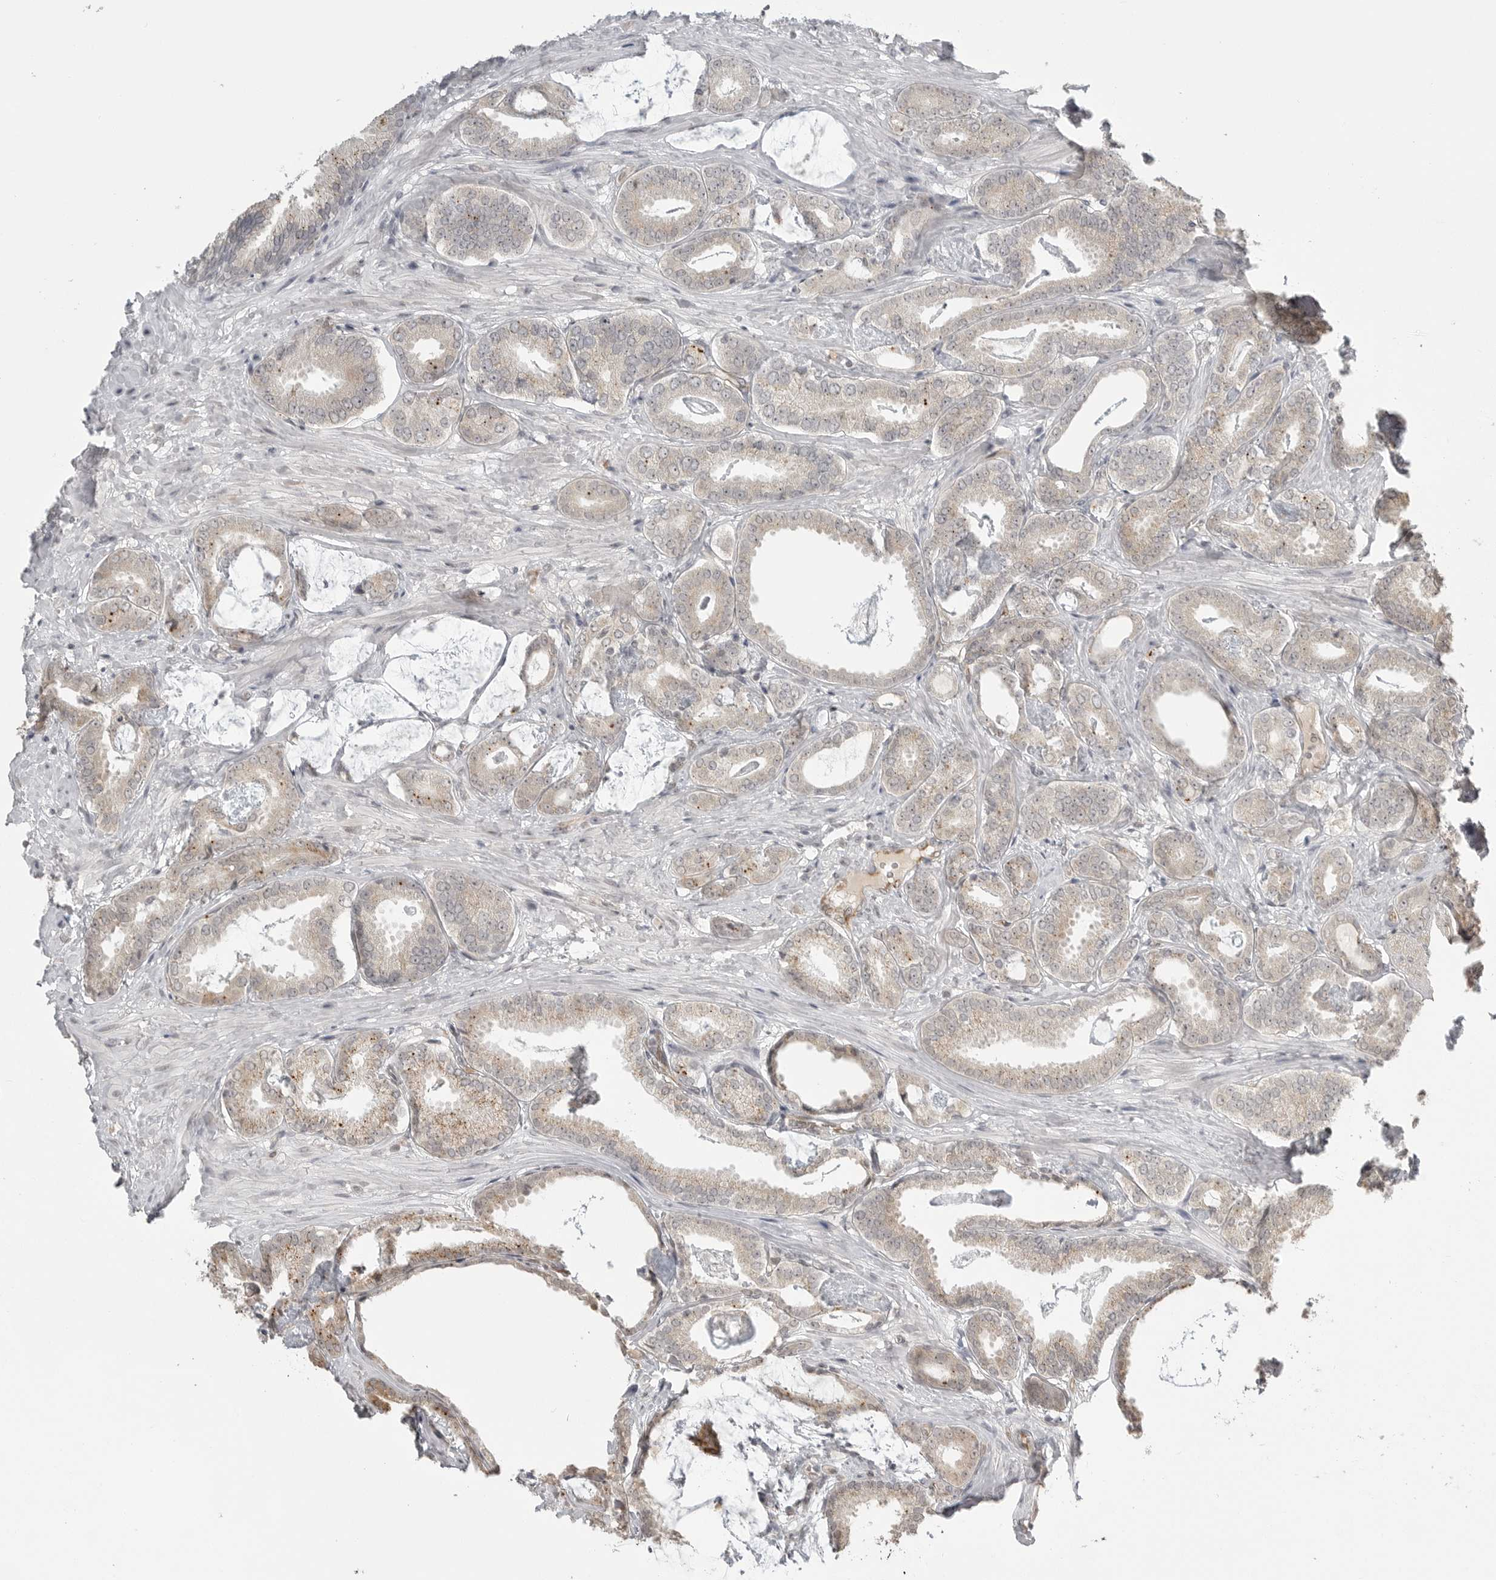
{"staining": {"intensity": "weak", "quantity": "25%-75%", "location": "cytoplasmic/membranous"}, "tissue": "prostate cancer", "cell_type": "Tumor cells", "image_type": "cancer", "snomed": [{"axis": "morphology", "description": "Adenocarcinoma, Low grade"}, {"axis": "topography", "description": "Prostate"}], "caption": "Low-grade adenocarcinoma (prostate) was stained to show a protein in brown. There is low levels of weak cytoplasmic/membranous positivity in approximately 25%-75% of tumor cells.", "gene": "SMG8", "patient": {"sex": "male", "age": 71}}